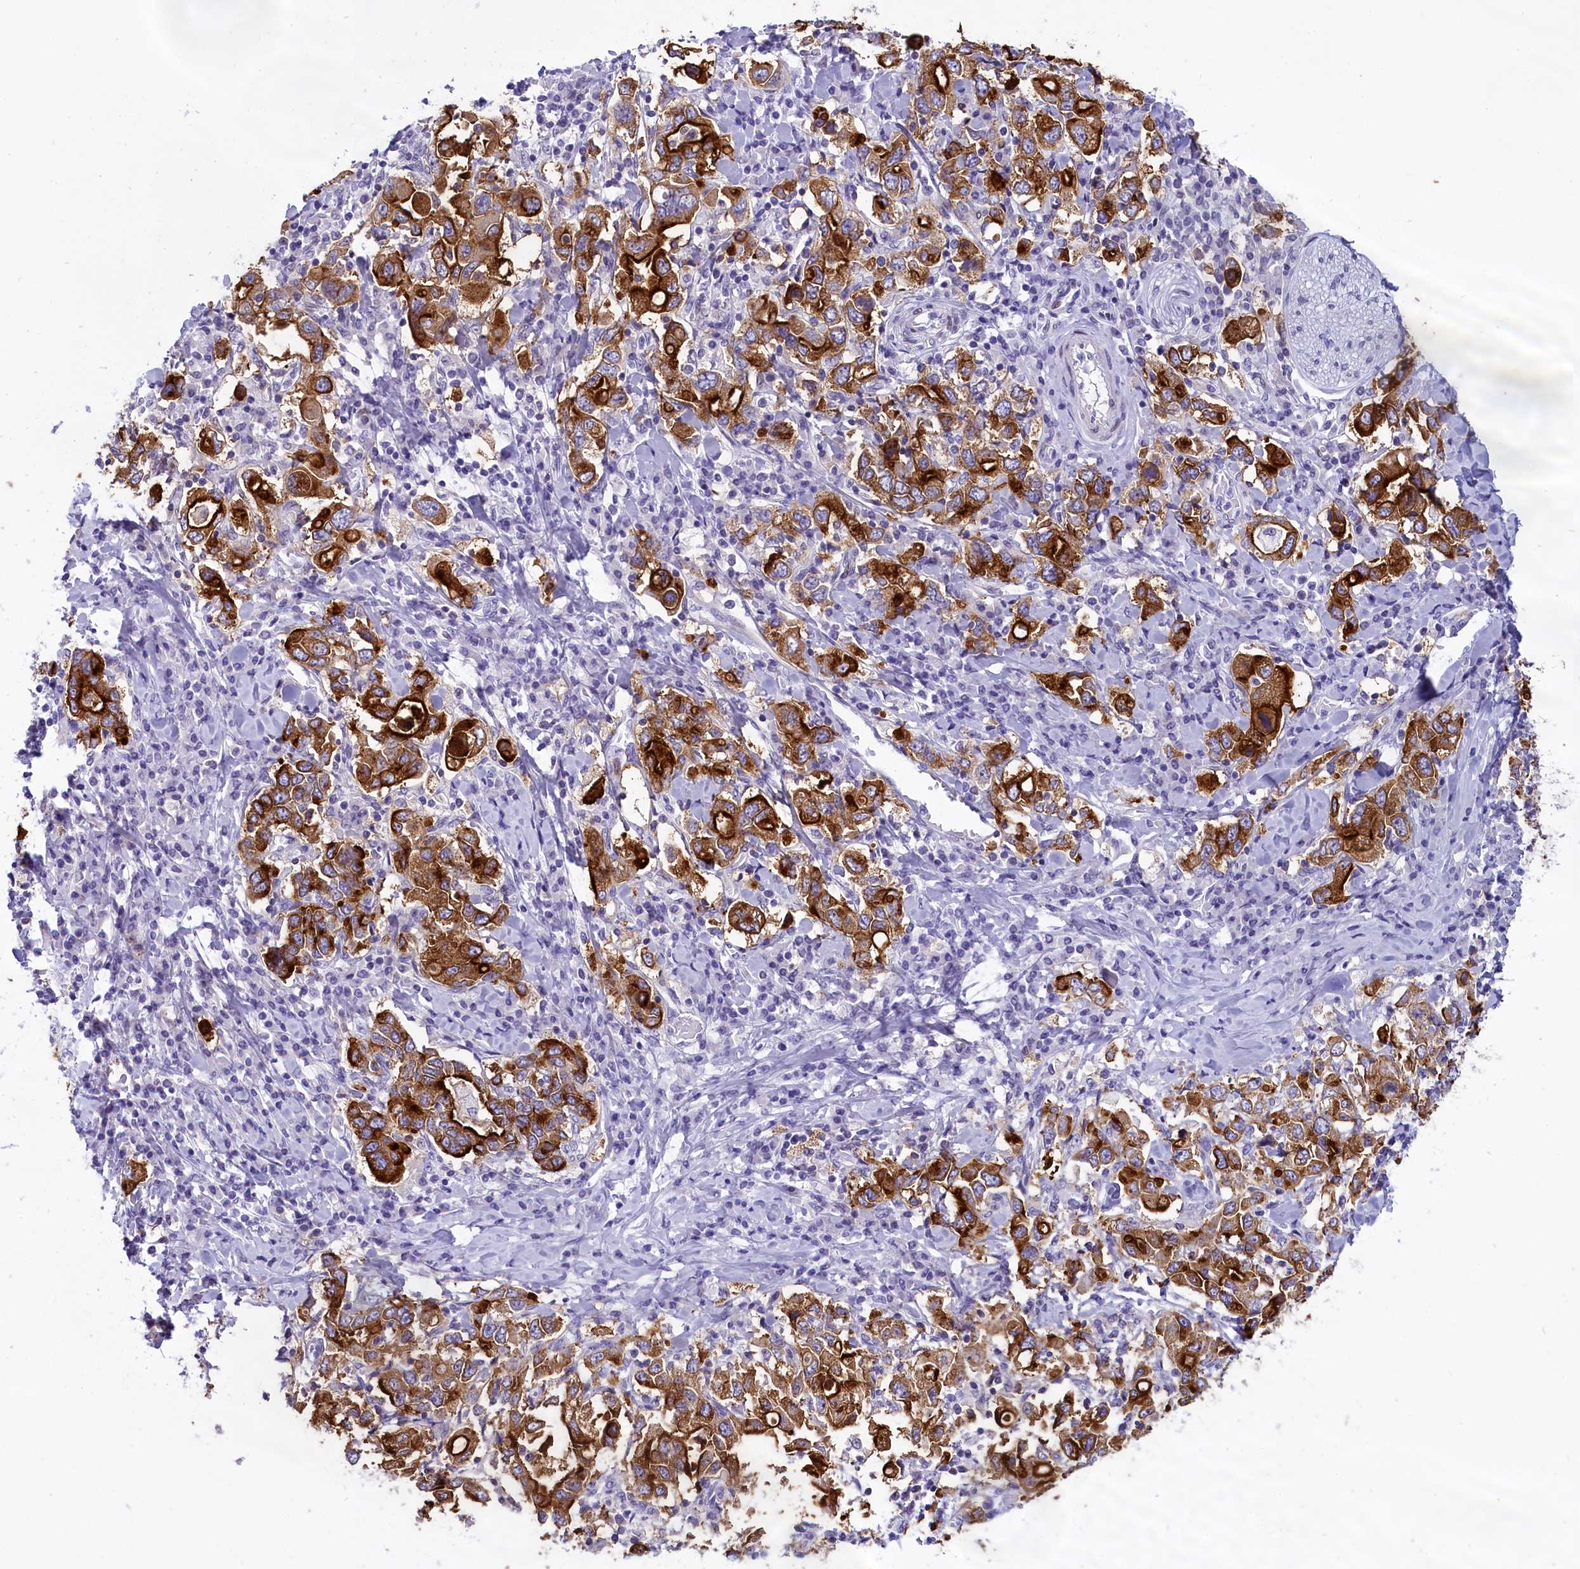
{"staining": {"intensity": "strong", "quantity": ">75%", "location": "cytoplasmic/membranous"}, "tissue": "stomach cancer", "cell_type": "Tumor cells", "image_type": "cancer", "snomed": [{"axis": "morphology", "description": "Adenocarcinoma, NOS"}, {"axis": "topography", "description": "Stomach, upper"}], "caption": "Human stomach adenocarcinoma stained with a protein marker reveals strong staining in tumor cells.", "gene": "SPIRE2", "patient": {"sex": "male", "age": 62}}